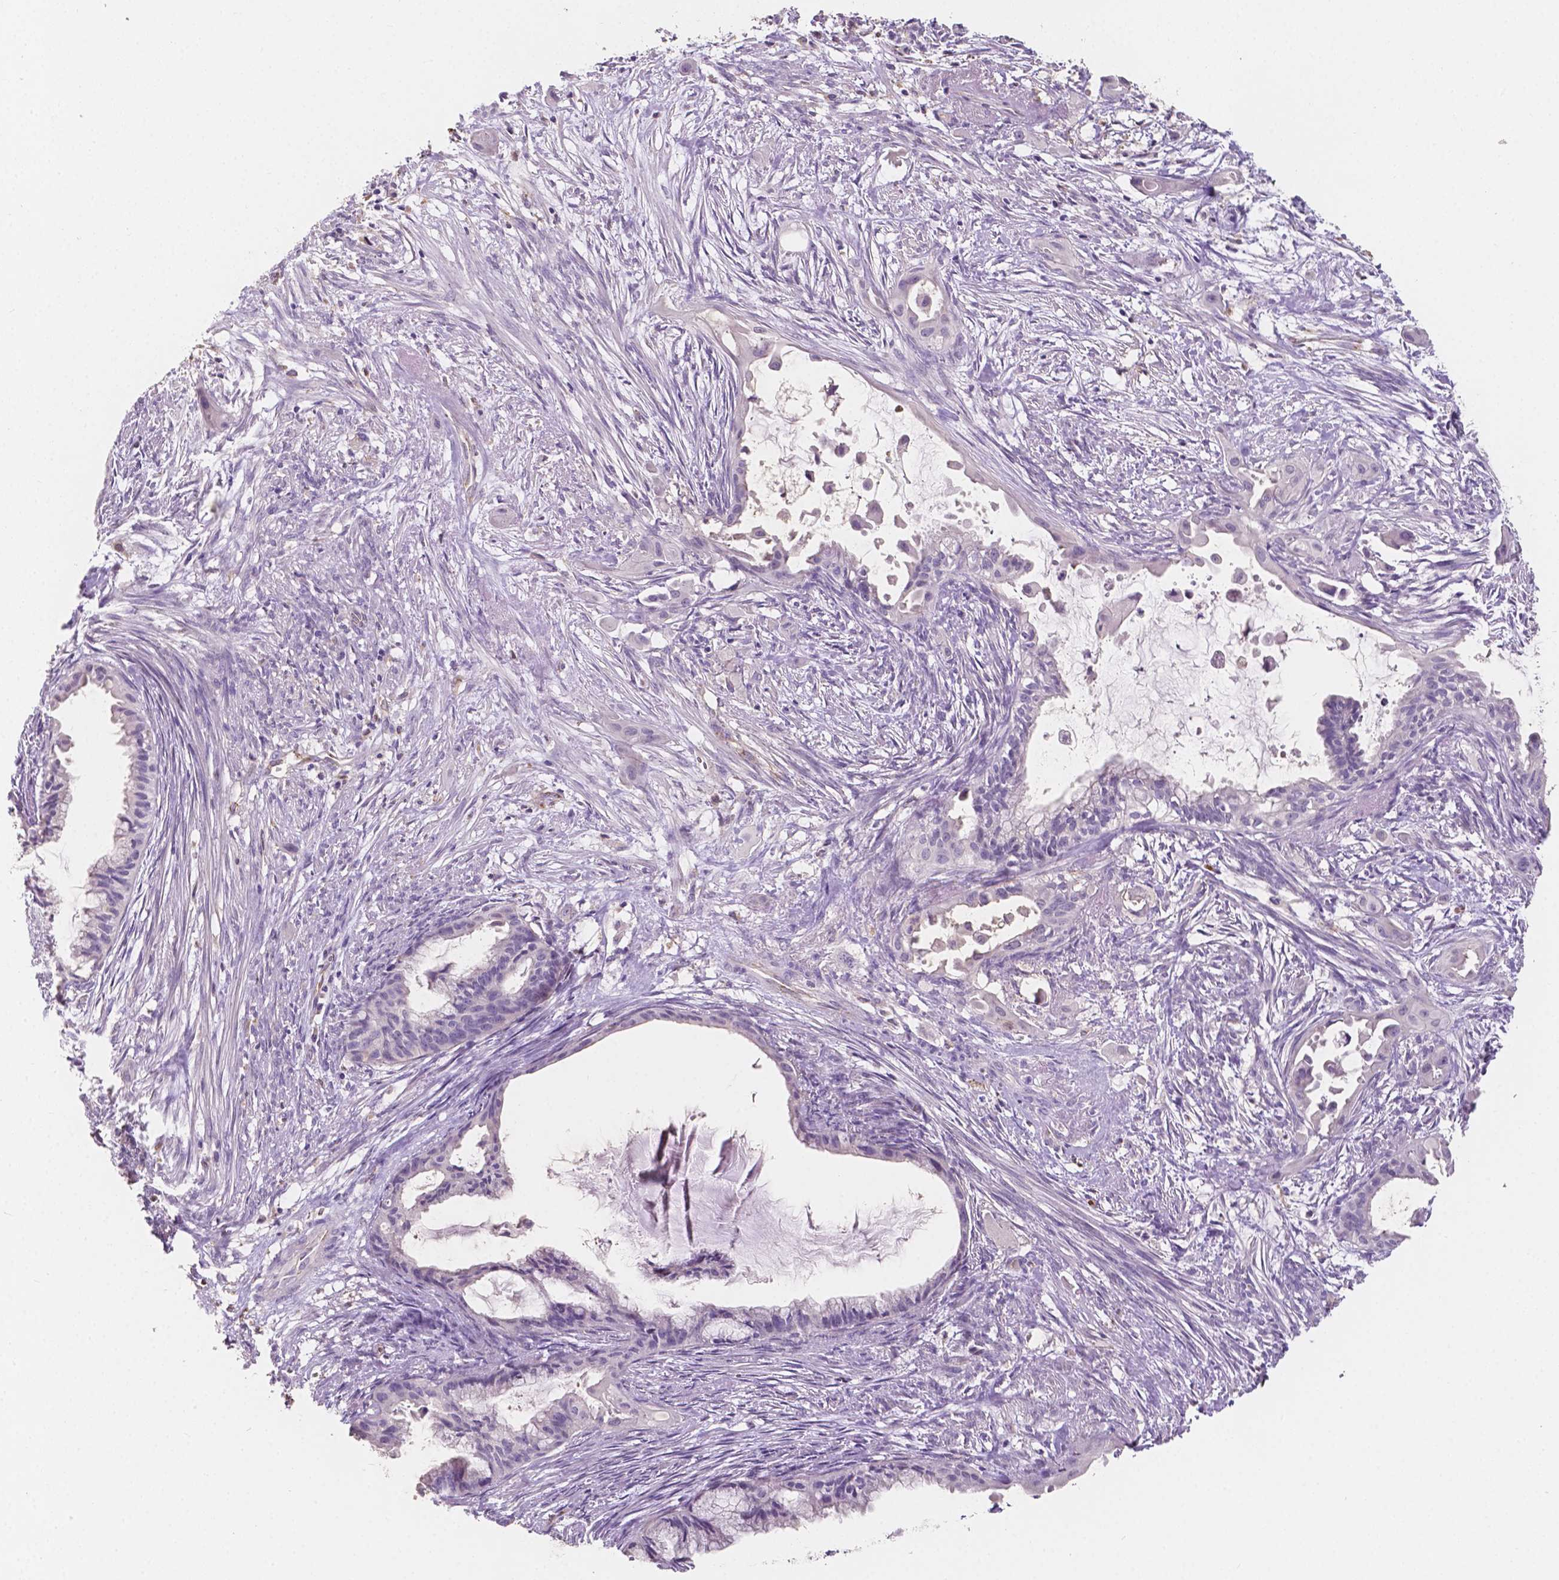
{"staining": {"intensity": "negative", "quantity": "none", "location": "none"}, "tissue": "endometrial cancer", "cell_type": "Tumor cells", "image_type": "cancer", "snomed": [{"axis": "morphology", "description": "Adenocarcinoma, NOS"}, {"axis": "topography", "description": "Endometrium"}], "caption": "This micrograph is of adenocarcinoma (endometrial) stained with immunohistochemistry (IHC) to label a protein in brown with the nuclei are counter-stained blue. There is no expression in tumor cells. The staining is performed using DAB (3,3'-diaminobenzidine) brown chromogen with nuclei counter-stained in using hematoxylin.", "gene": "SLC22A4", "patient": {"sex": "female", "age": 86}}